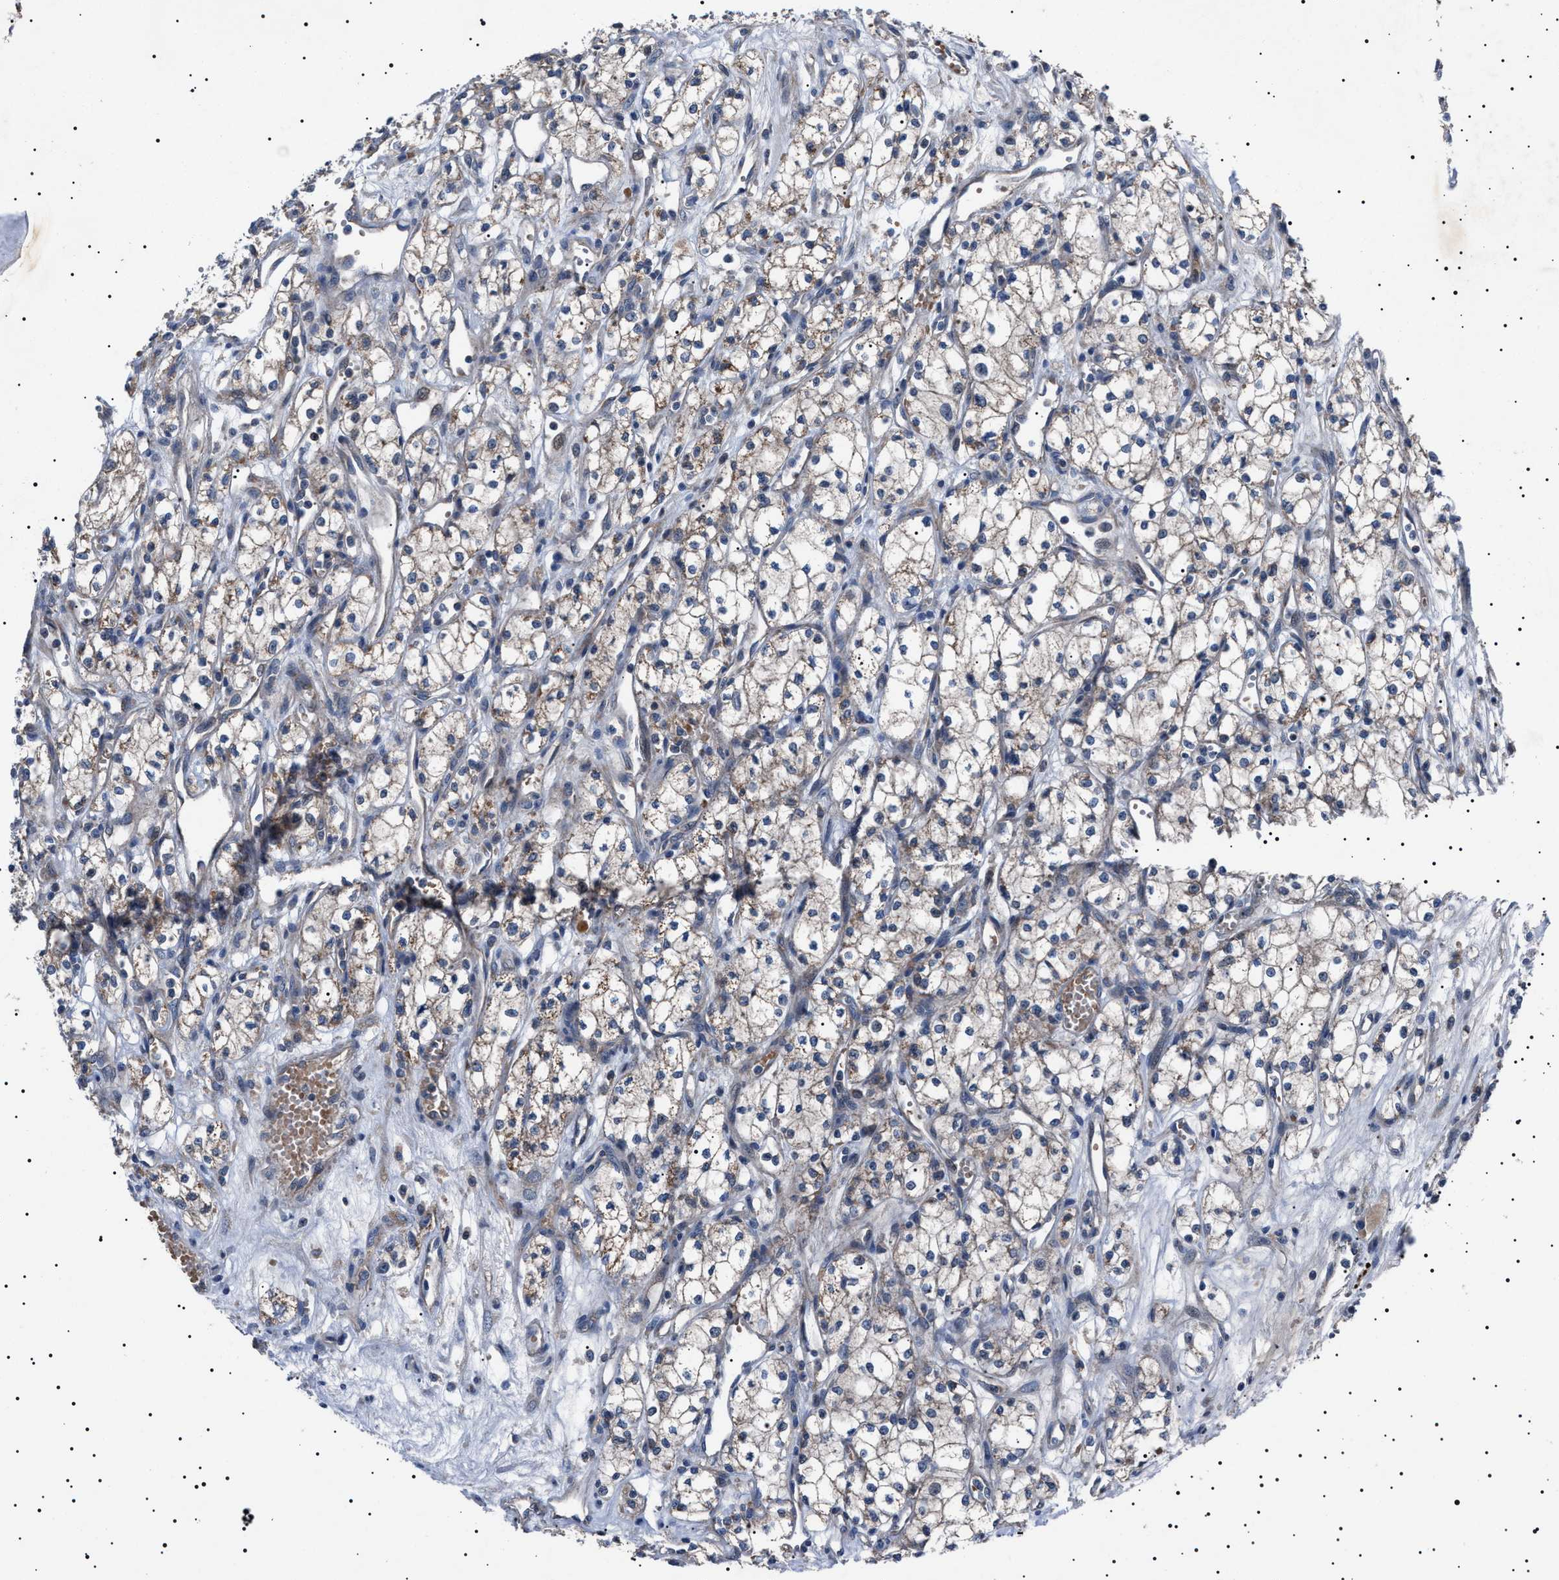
{"staining": {"intensity": "weak", "quantity": ">75%", "location": "cytoplasmic/membranous"}, "tissue": "renal cancer", "cell_type": "Tumor cells", "image_type": "cancer", "snomed": [{"axis": "morphology", "description": "Adenocarcinoma, NOS"}, {"axis": "topography", "description": "Kidney"}], "caption": "Immunohistochemistry (IHC) image of neoplastic tissue: adenocarcinoma (renal) stained using immunohistochemistry reveals low levels of weak protein expression localized specifically in the cytoplasmic/membranous of tumor cells, appearing as a cytoplasmic/membranous brown color.", "gene": "PTRH1", "patient": {"sex": "male", "age": 59}}